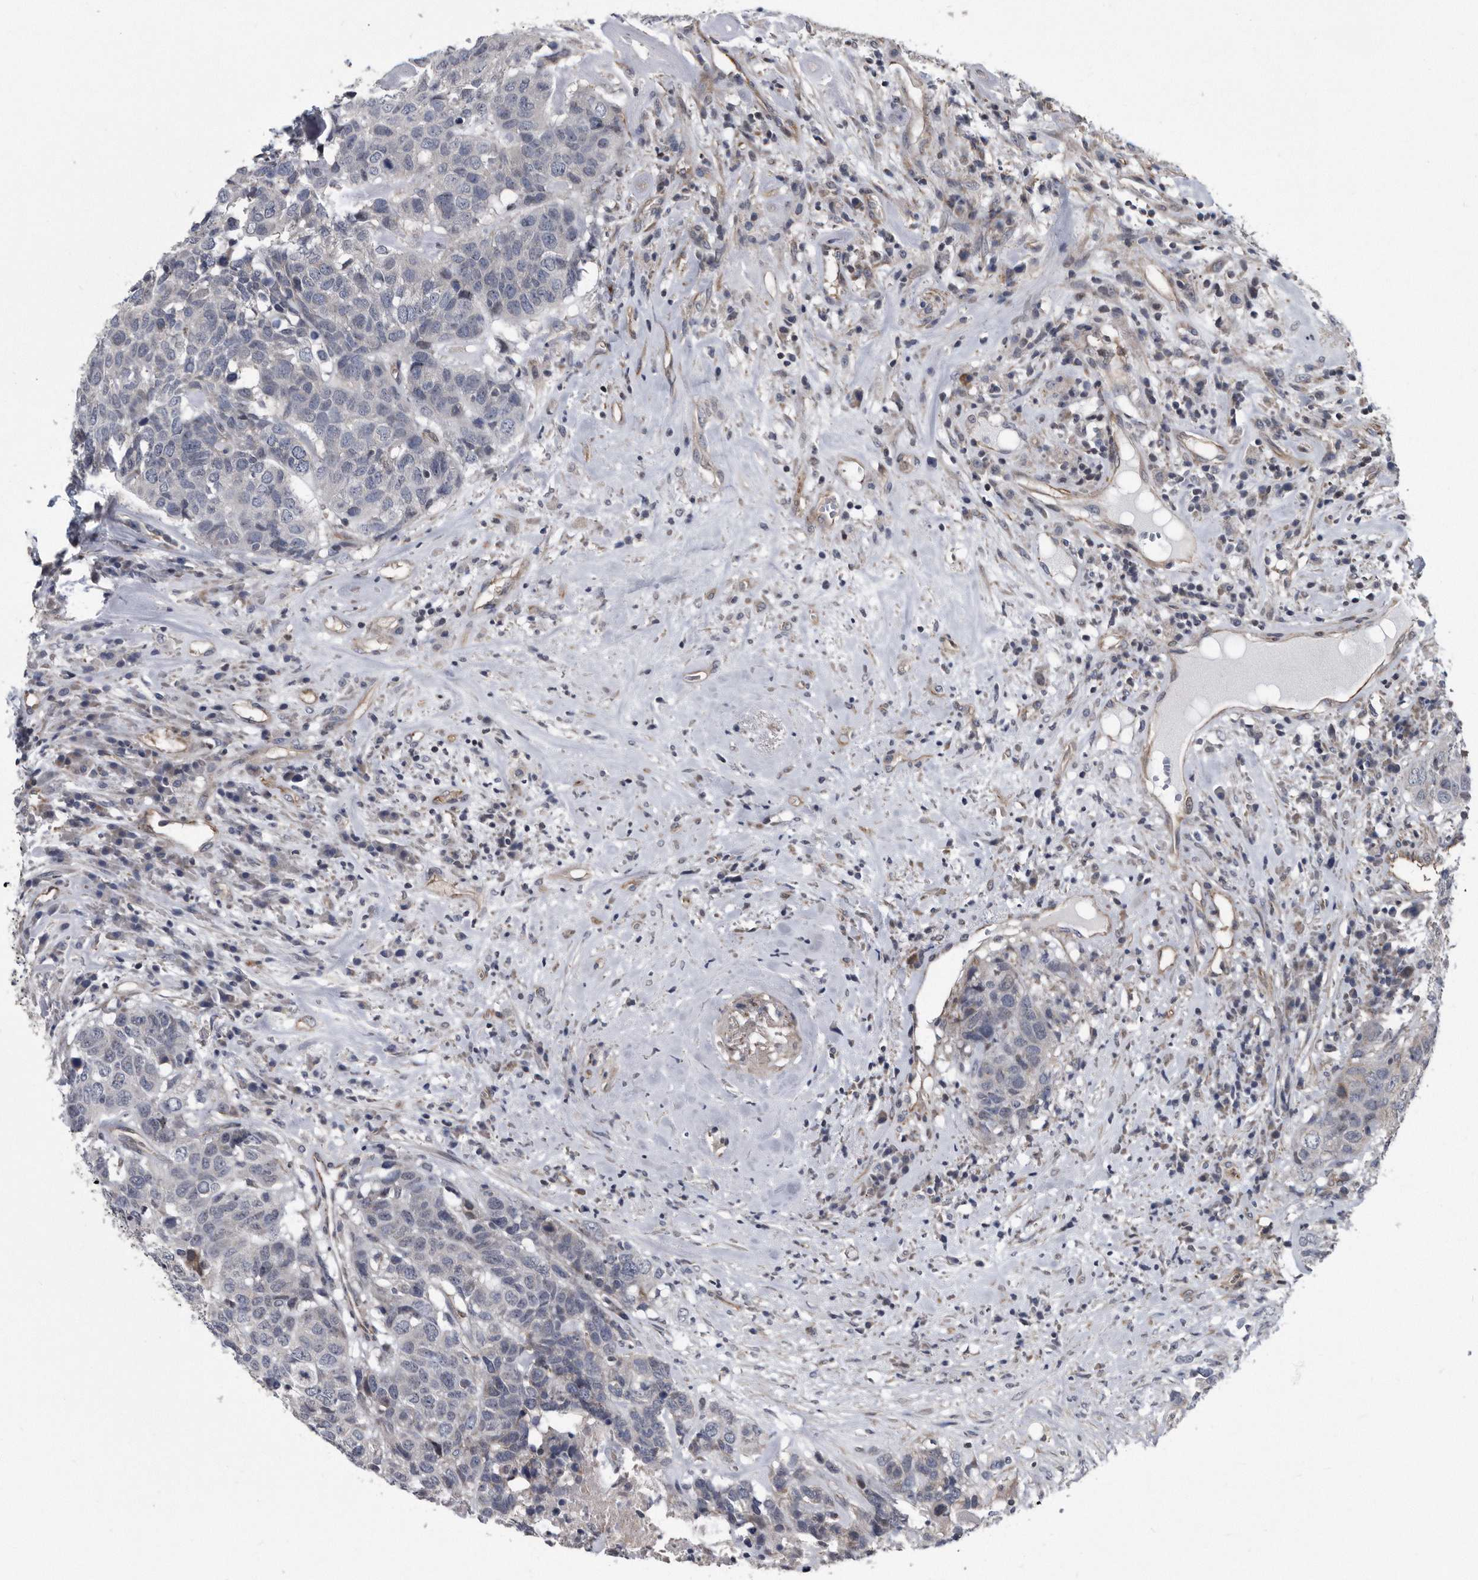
{"staining": {"intensity": "negative", "quantity": "none", "location": "none"}, "tissue": "head and neck cancer", "cell_type": "Tumor cells", "image_type": "cancer", "snomed": [{"axis": "morphology", "description": "Squamous cell carcinoma, NOS"}, {"axis": "topography", "description": "Head-Neck"}], "caption": "Micrograph shows no significant protein positivity in tumor cells of head and neck squamous cell carcinoma. Brightfield microscopy of immunohistochemistry (IHC) stained with DAB (brown) and hematoxylin (blue), captured at high magnification.", "gene": "ARMCX1", "patient": {"sex": "male", "age": 66}}